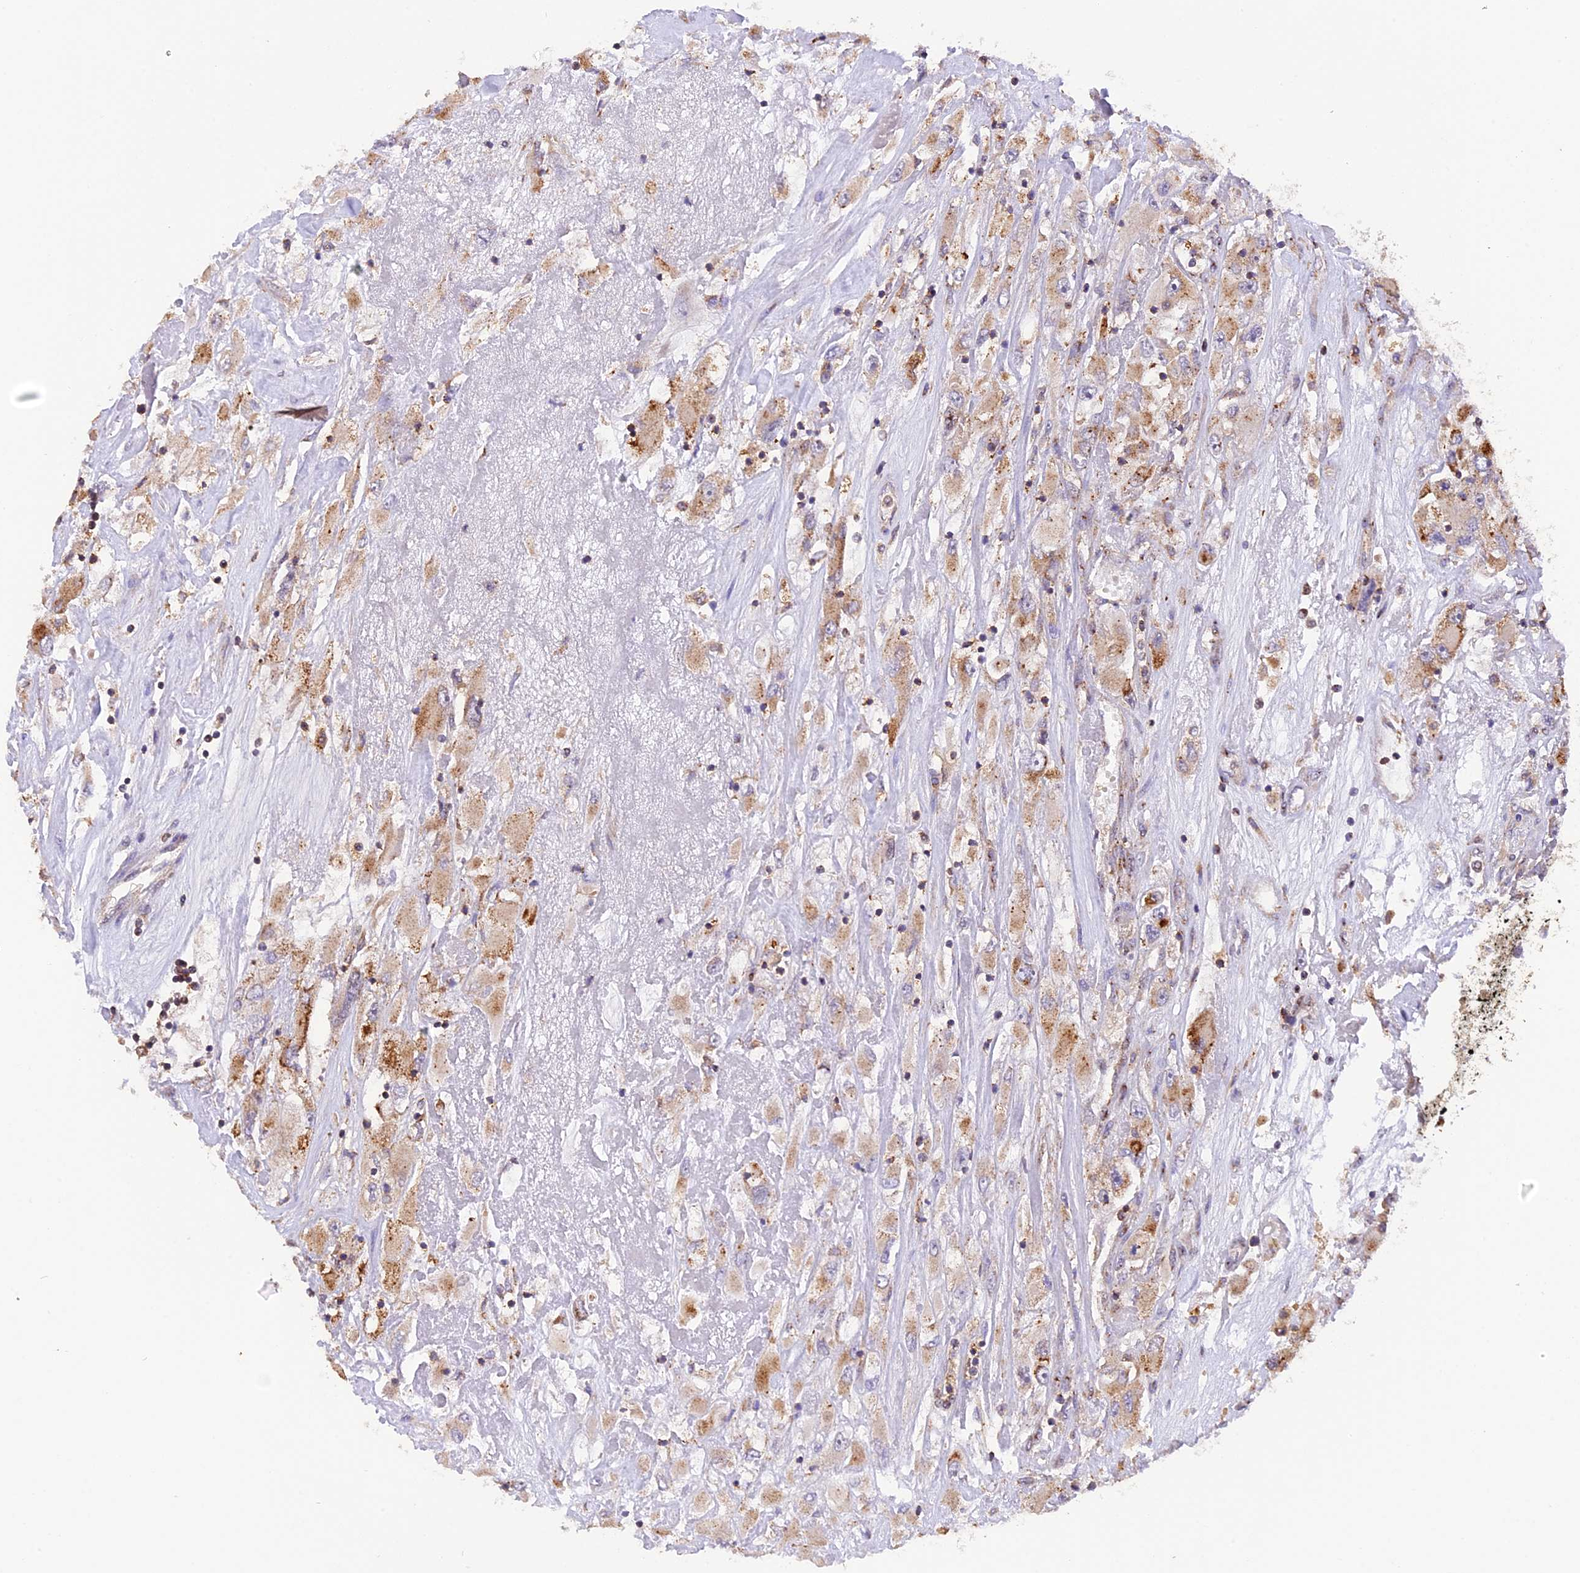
{"staining": {"intensity": "moderate", "quantity": ">75%", "location": "cytoplasmic/membranous"}, "tissue": "renal cancer", "cell_type": "Tumor cells", "image_type": "cancer", "snomed": [{"axis": "morphology", "description": "Adenocarcinoma, NOS"}, {"axis": "topography", "description": "Kidney"}], "caption": "A brown stain labels moderate cytoplasmic/membranous positivity of a protein in human renal adenocarcinoma tumor cells.", "gene": "PEX3", "patient": {"sex": "female", "age": 52}}